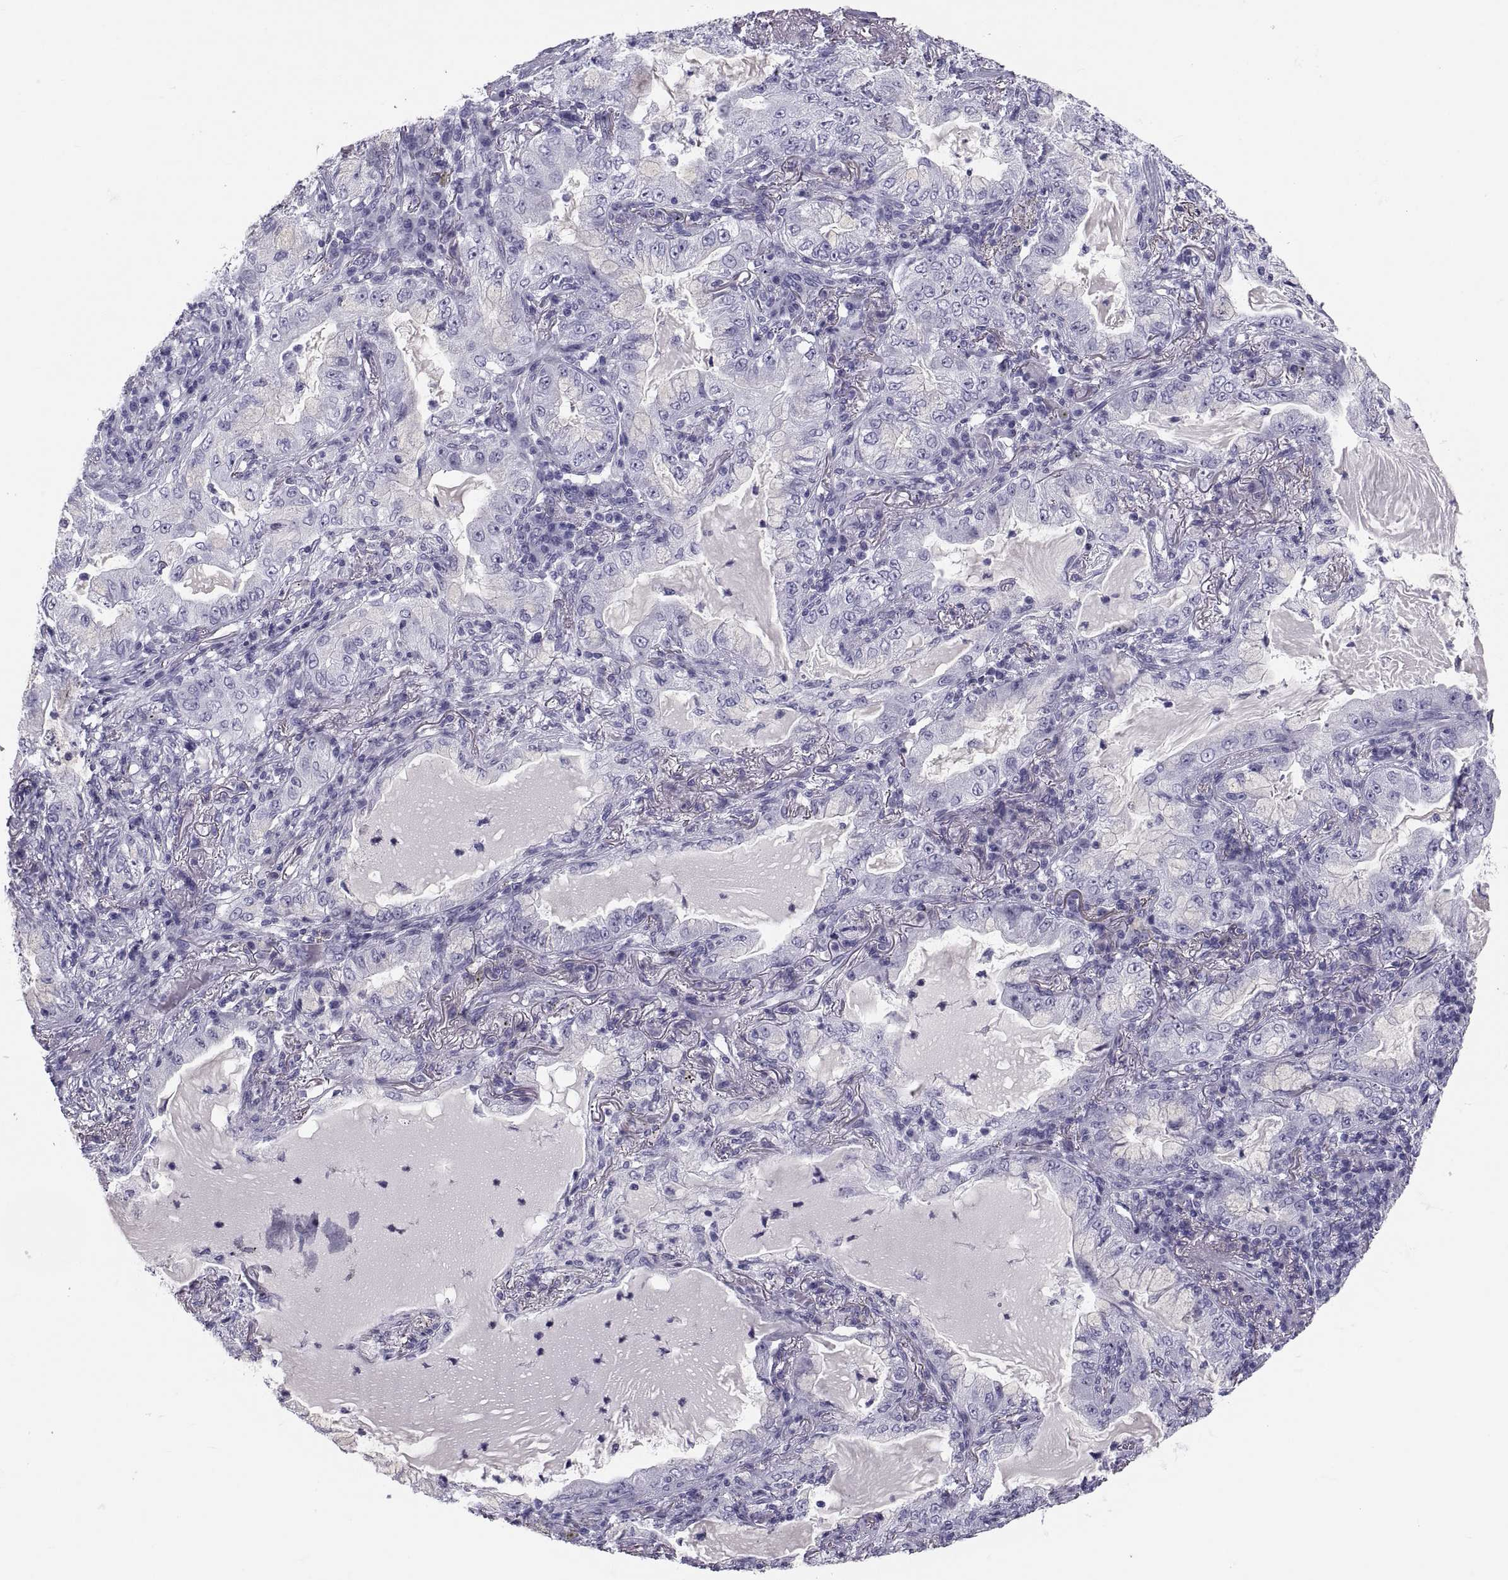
{"staining": {"intensity": "negative", "quantity": "none", "location": "none"}, "tissue": "lung cancer", "cell_type": "Tumor cells", "image_type": "cancer", "snomed": [{"axis": "morphology", "description": "Adenocarcinoma, NOS"}, {"axis": "topography", "description": "Lung"}], "caption": "Tumor cells show no significant protein positivity in lung adenocarcinoma.", "gene": "CRISP1", "patient": {"sex": "female", "age": 73}}